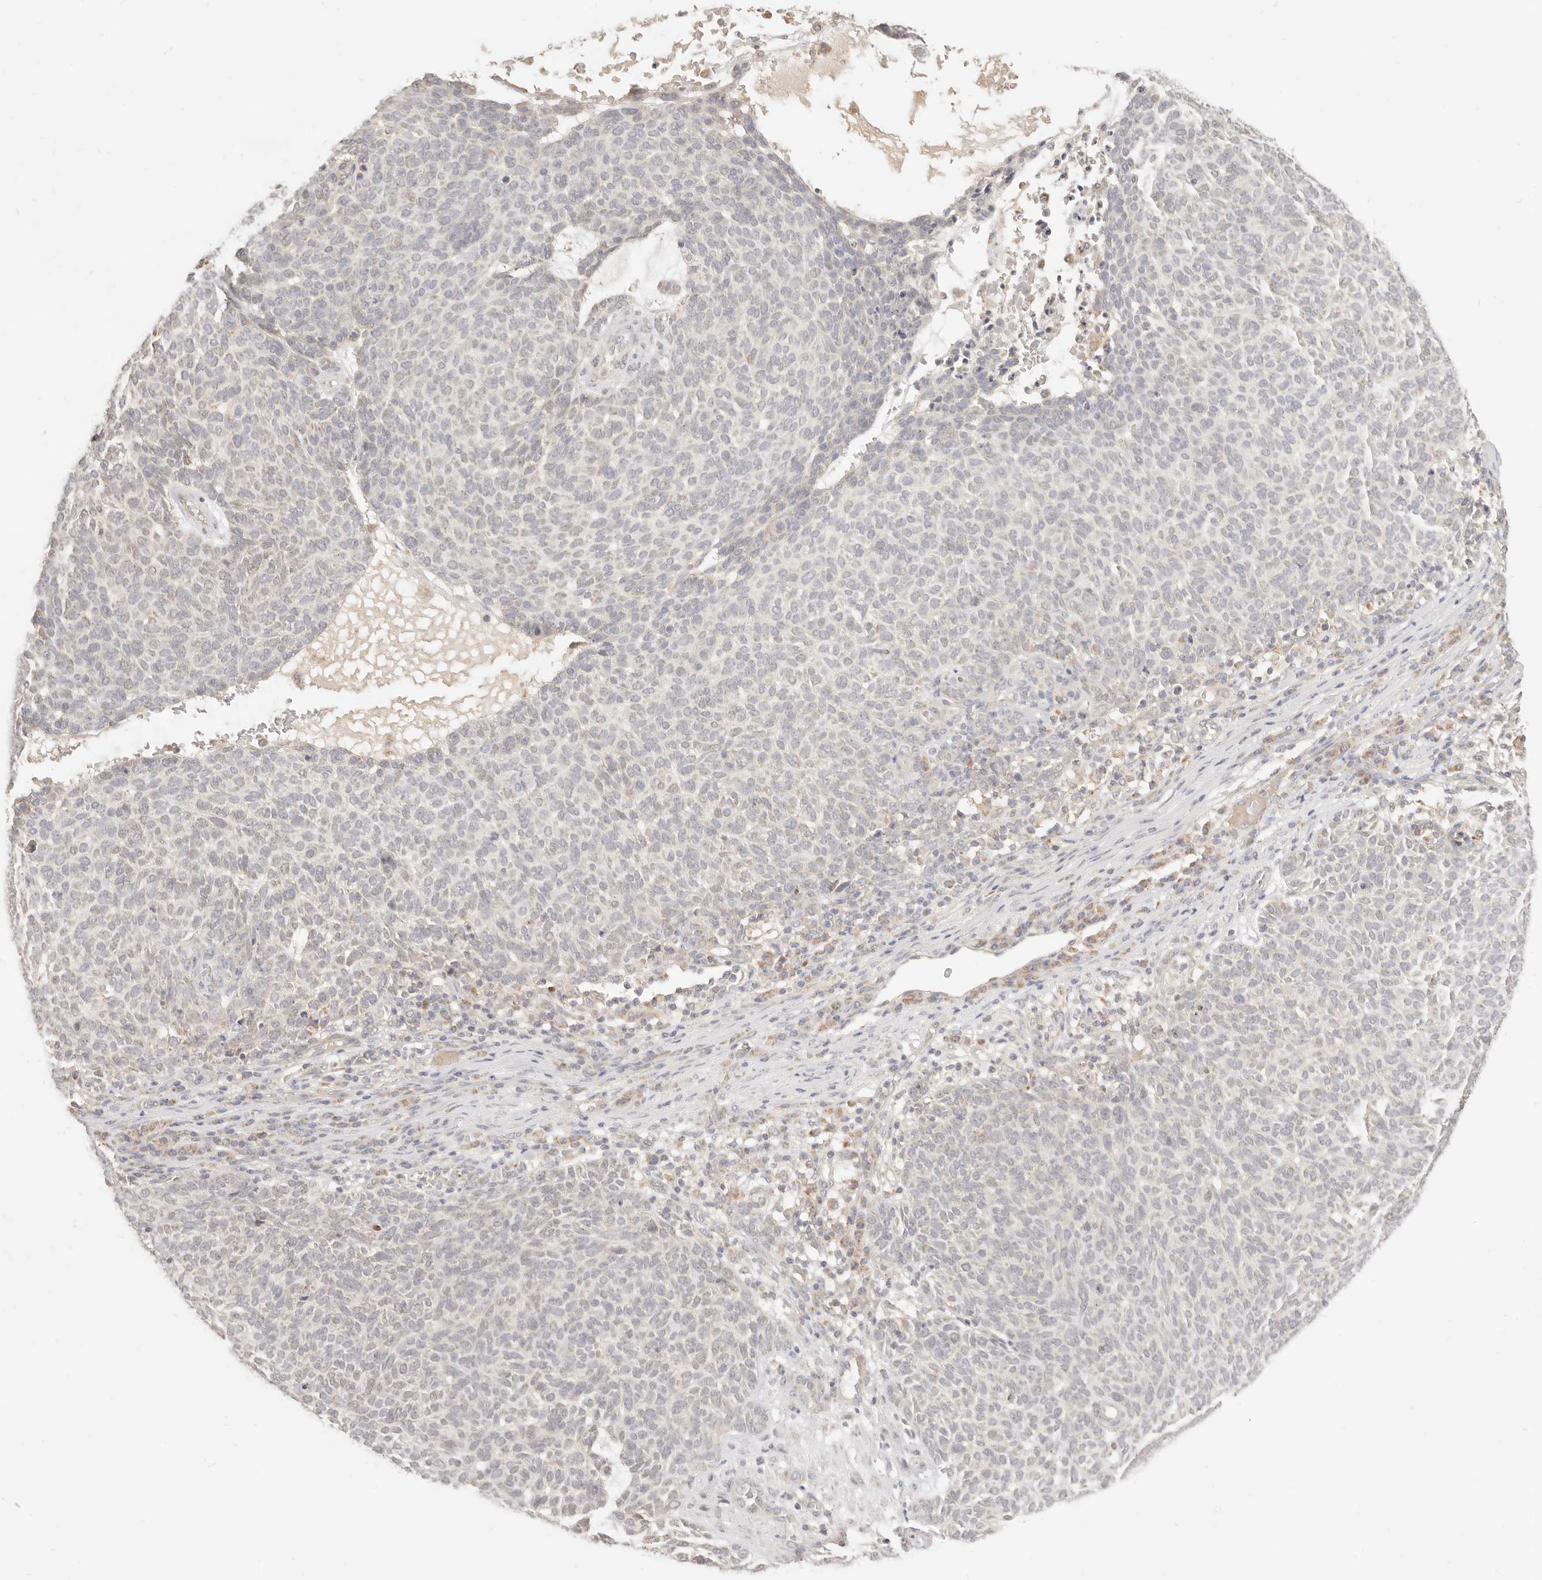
{"staining": {"intensity": "negative", "quantity": "none", "location": "none"}, "tissue": "skin cancer", "cell_type": "Tumor cells", "image_type": "cancer", "snomed": [{"axis": "morphology", "description": "Squamous cell carcinoma, NOS"}, {"axis": "topography", "description": "Skin"}], "caption": "Tumor cells show no significant expression in skin squamous cell carcinoma.", "gene": "CPLANE2", "patient": {"sex": "female", "age": 90}}